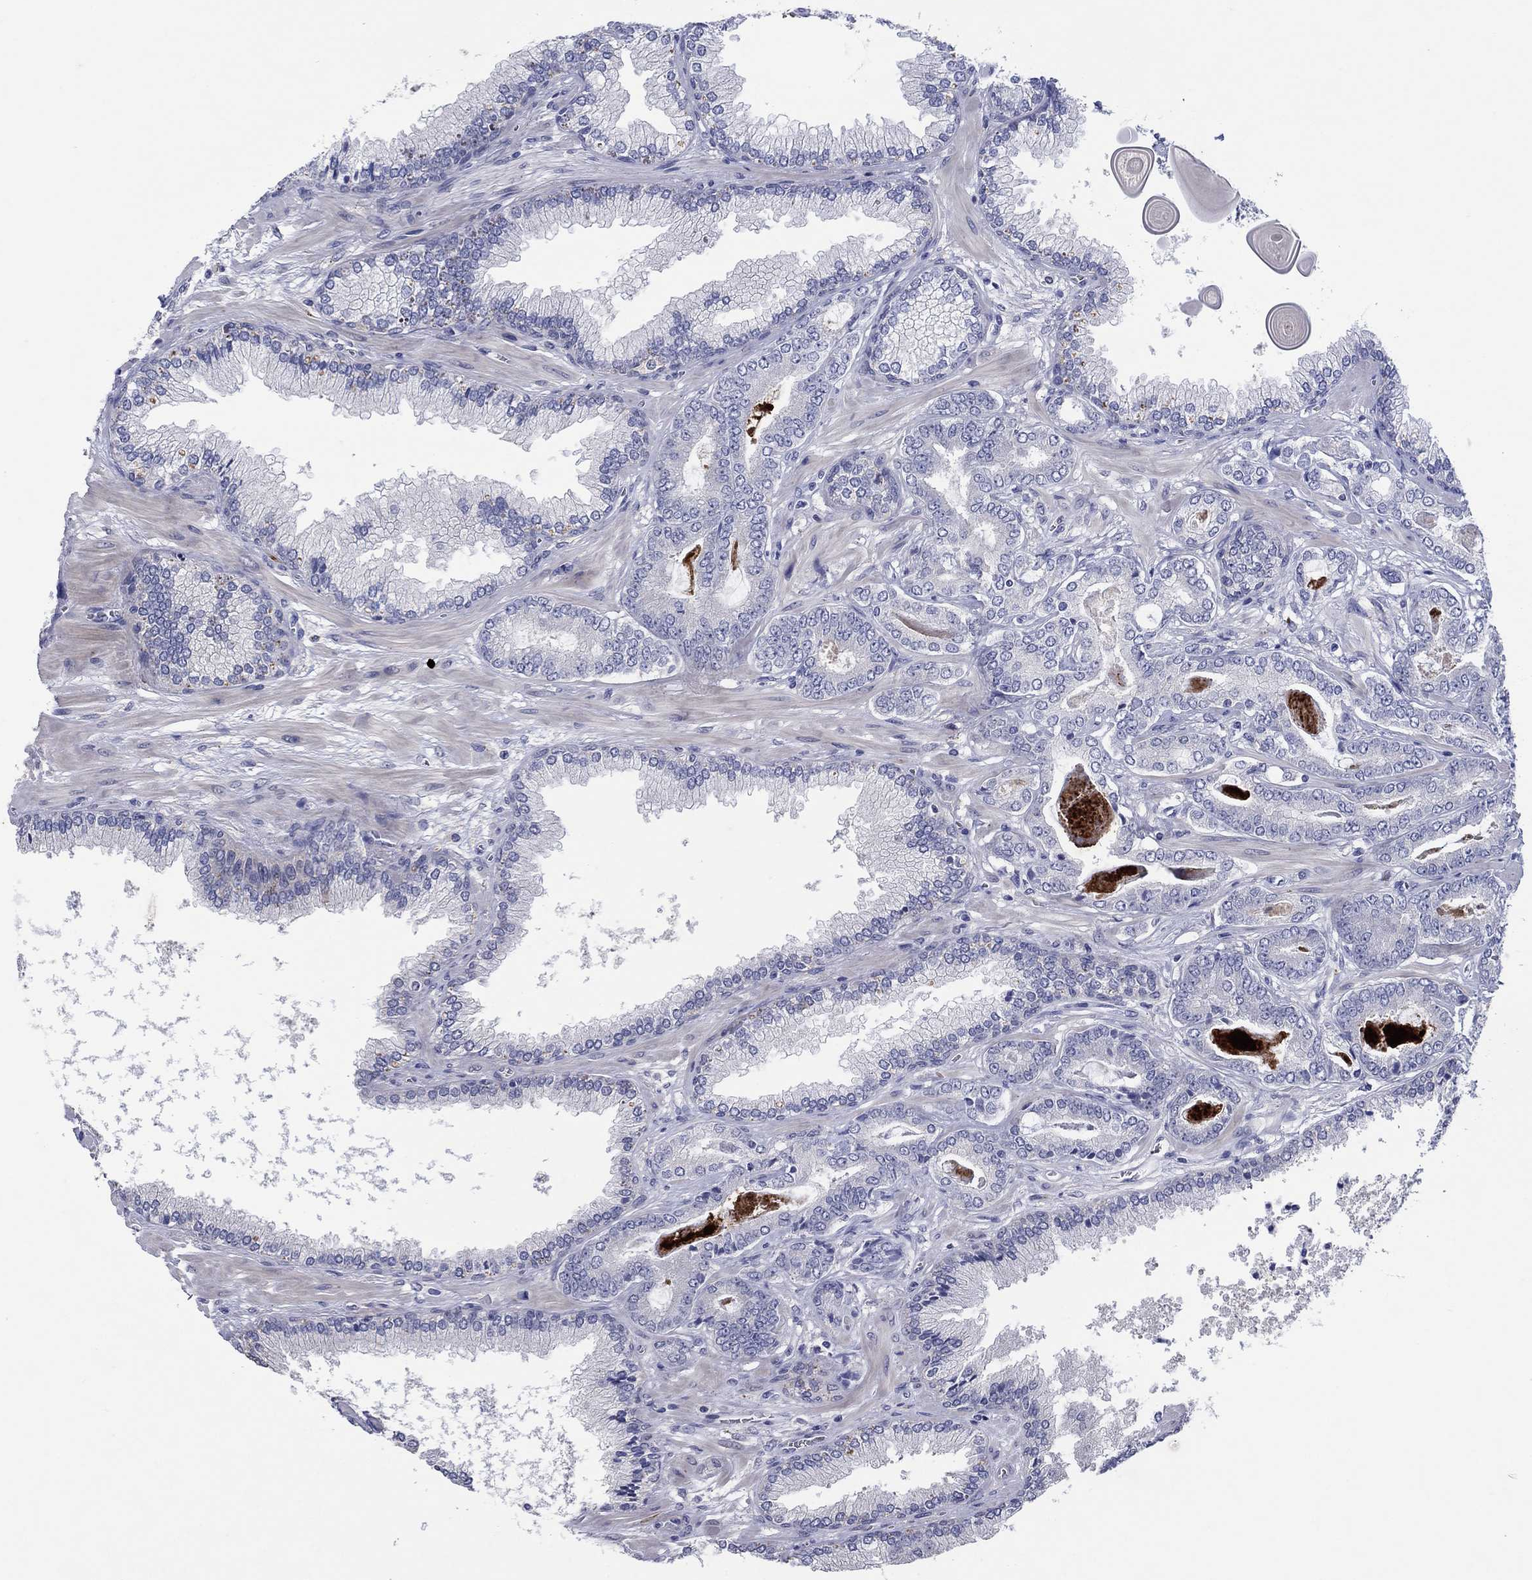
{"staining": {"intensity": "negative", "quantity": "none", "location": "none"}, "tissue": "prostate cancer", "cell_type": "Tumor cells", "image_type": "cancer", "snomed": [{"axis": "morphology", "description": "Adenocarcinoma, Low grade"}, {"axis": "topography", "description": "Prostate"}], "caption": "This image is of prostate cancer (low-grade adenocarcinoma) stained with IHC to label a protein in brown with the nuclei are counter-stained blue. There is no positivity in tumor cells.", "gene": "HDC", "patient": {"sex": "male", "age": 69}}